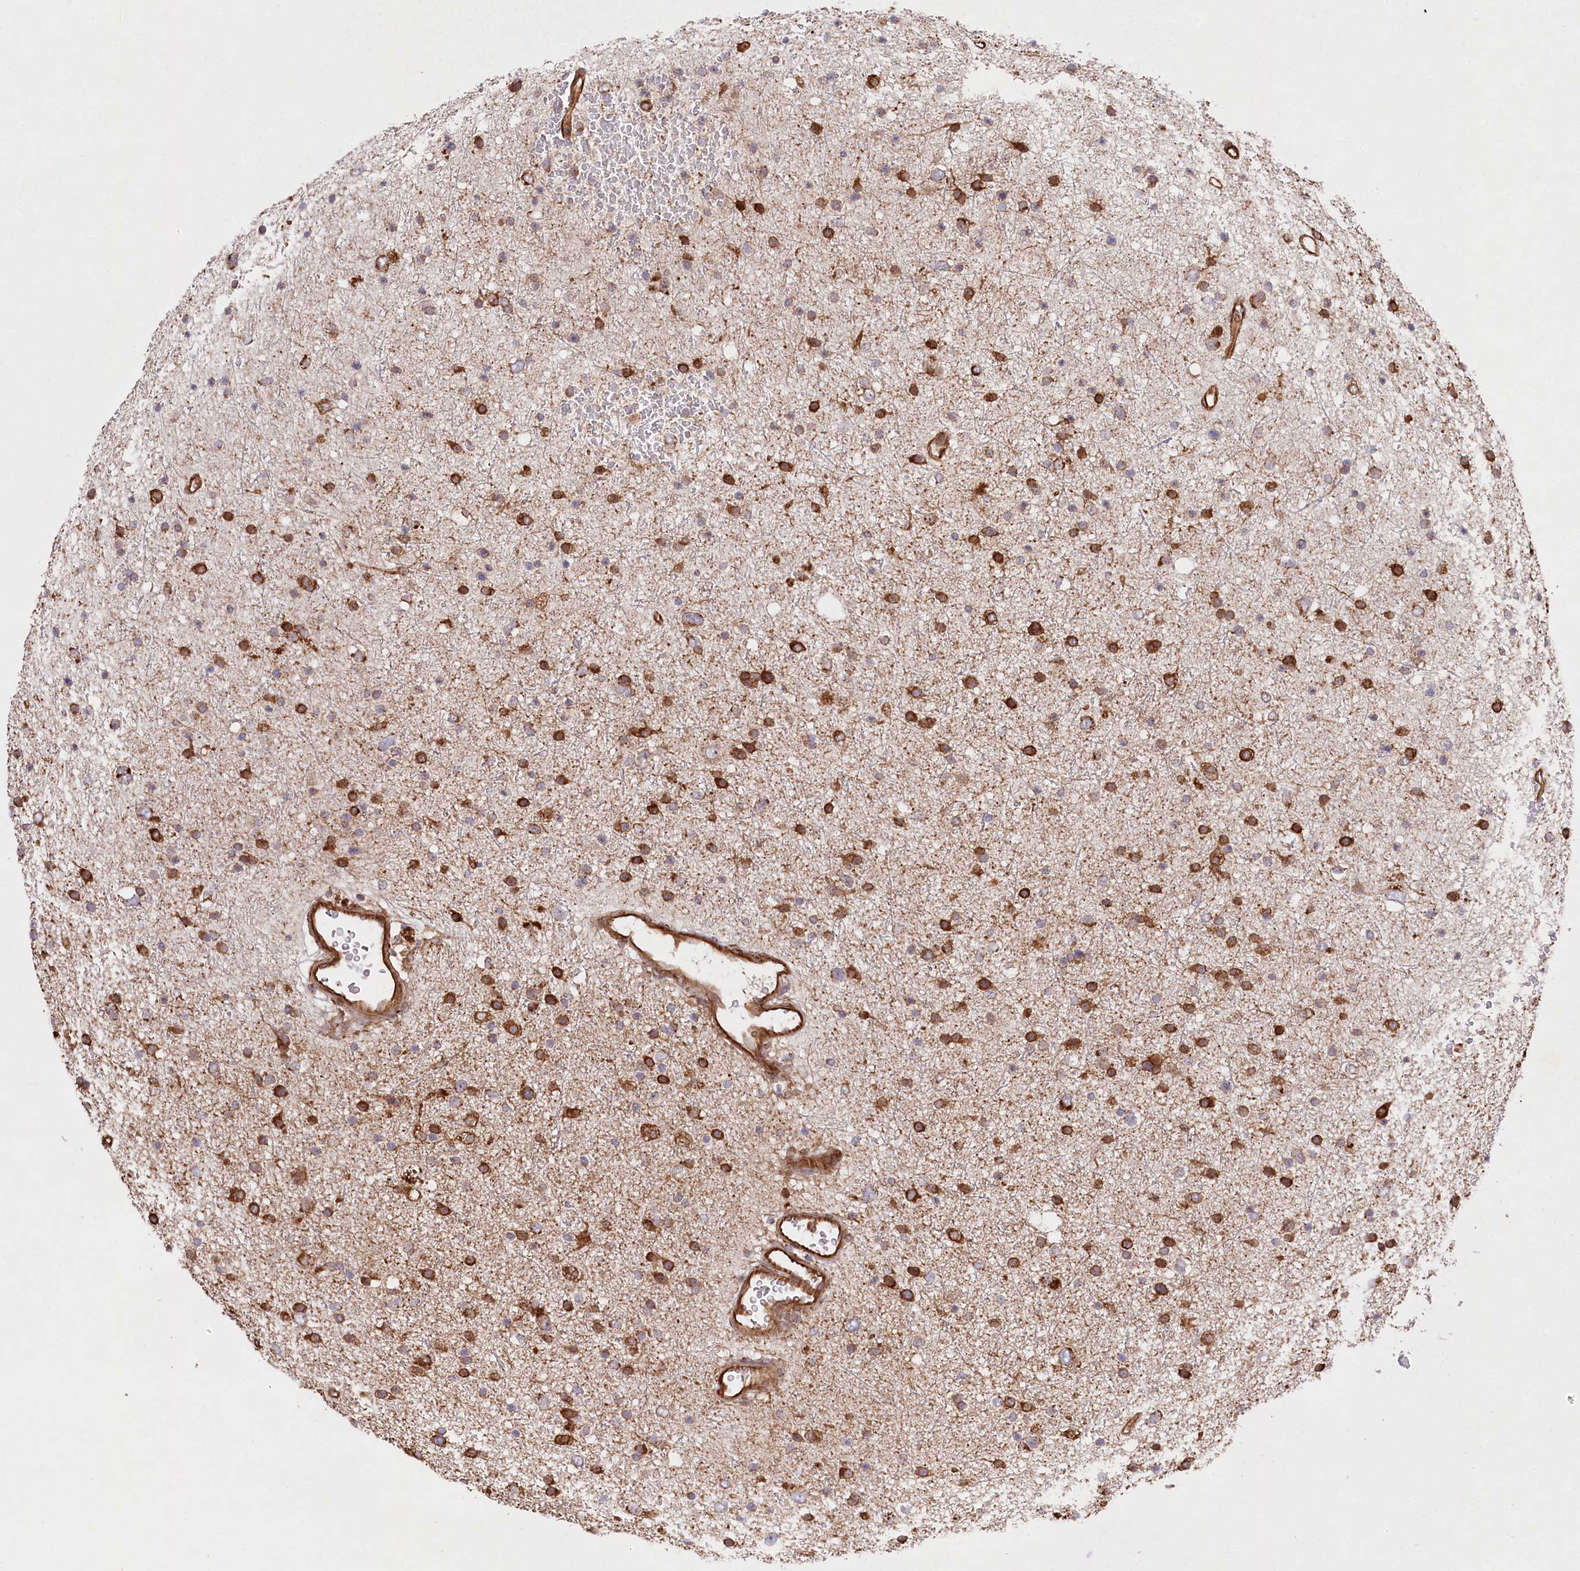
{"staining": {"intensity": "strong", "quantity": "25%-75%", "location": "cytoplasmic/membranous"}, "tissue": "glioma", "cell_type": "Tumor cells", "image_type": "cancer", "snomed": [{"axis": "morphology", "description": "Glioma, malignant, Low grade"}, {"axis": "topography", "description": "Brain"}], "caption": "The micrograph exhibits staining of glioma, revealing strong cytoplasmic/membranous protein expression (brown color) within tumor cells.", "gene": "MTPAP", "patient": {"sex": "female", "age": 37}}